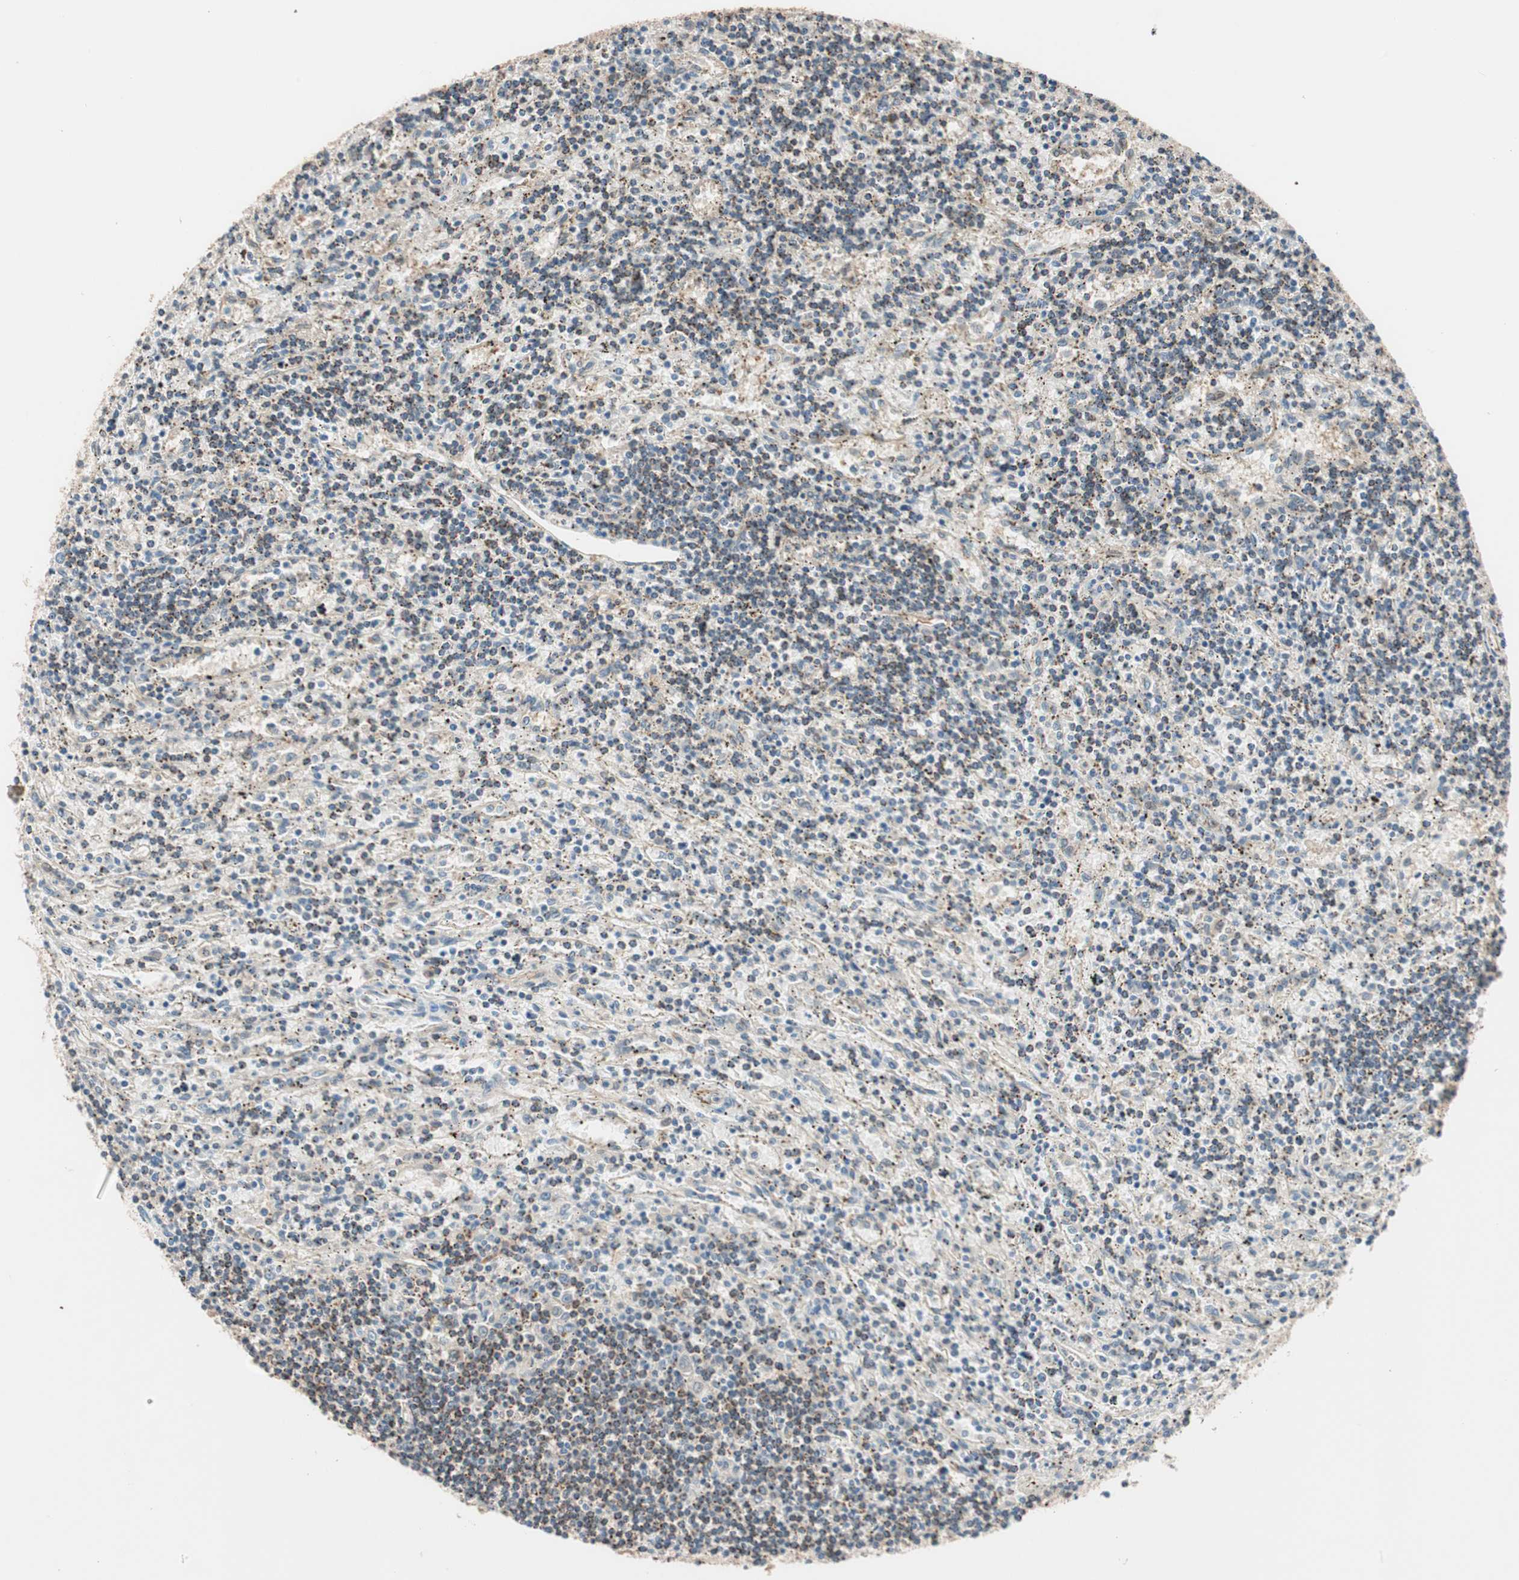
{"staining": {"intensity": "weak", "quantity": "<25%", "location": "cytoplasmic/membranous"}, "tissue": "lymphoma", "cell_type": "Tumor cells", "image_type": "cancer", "snomed": [{"axis": "morphology", "description": "Malignant lymphoma, non-Hodgkin's type, Low grade"}, {"axis": "topography", "description": "Spleen"}], "caption": "Tumor cells show no significant protein positivity in low-grade malignant lymphoma, non-Hodgkin's type.", "gene": "PIK3R3", "patient": {"sex": "male", "age": 76}}